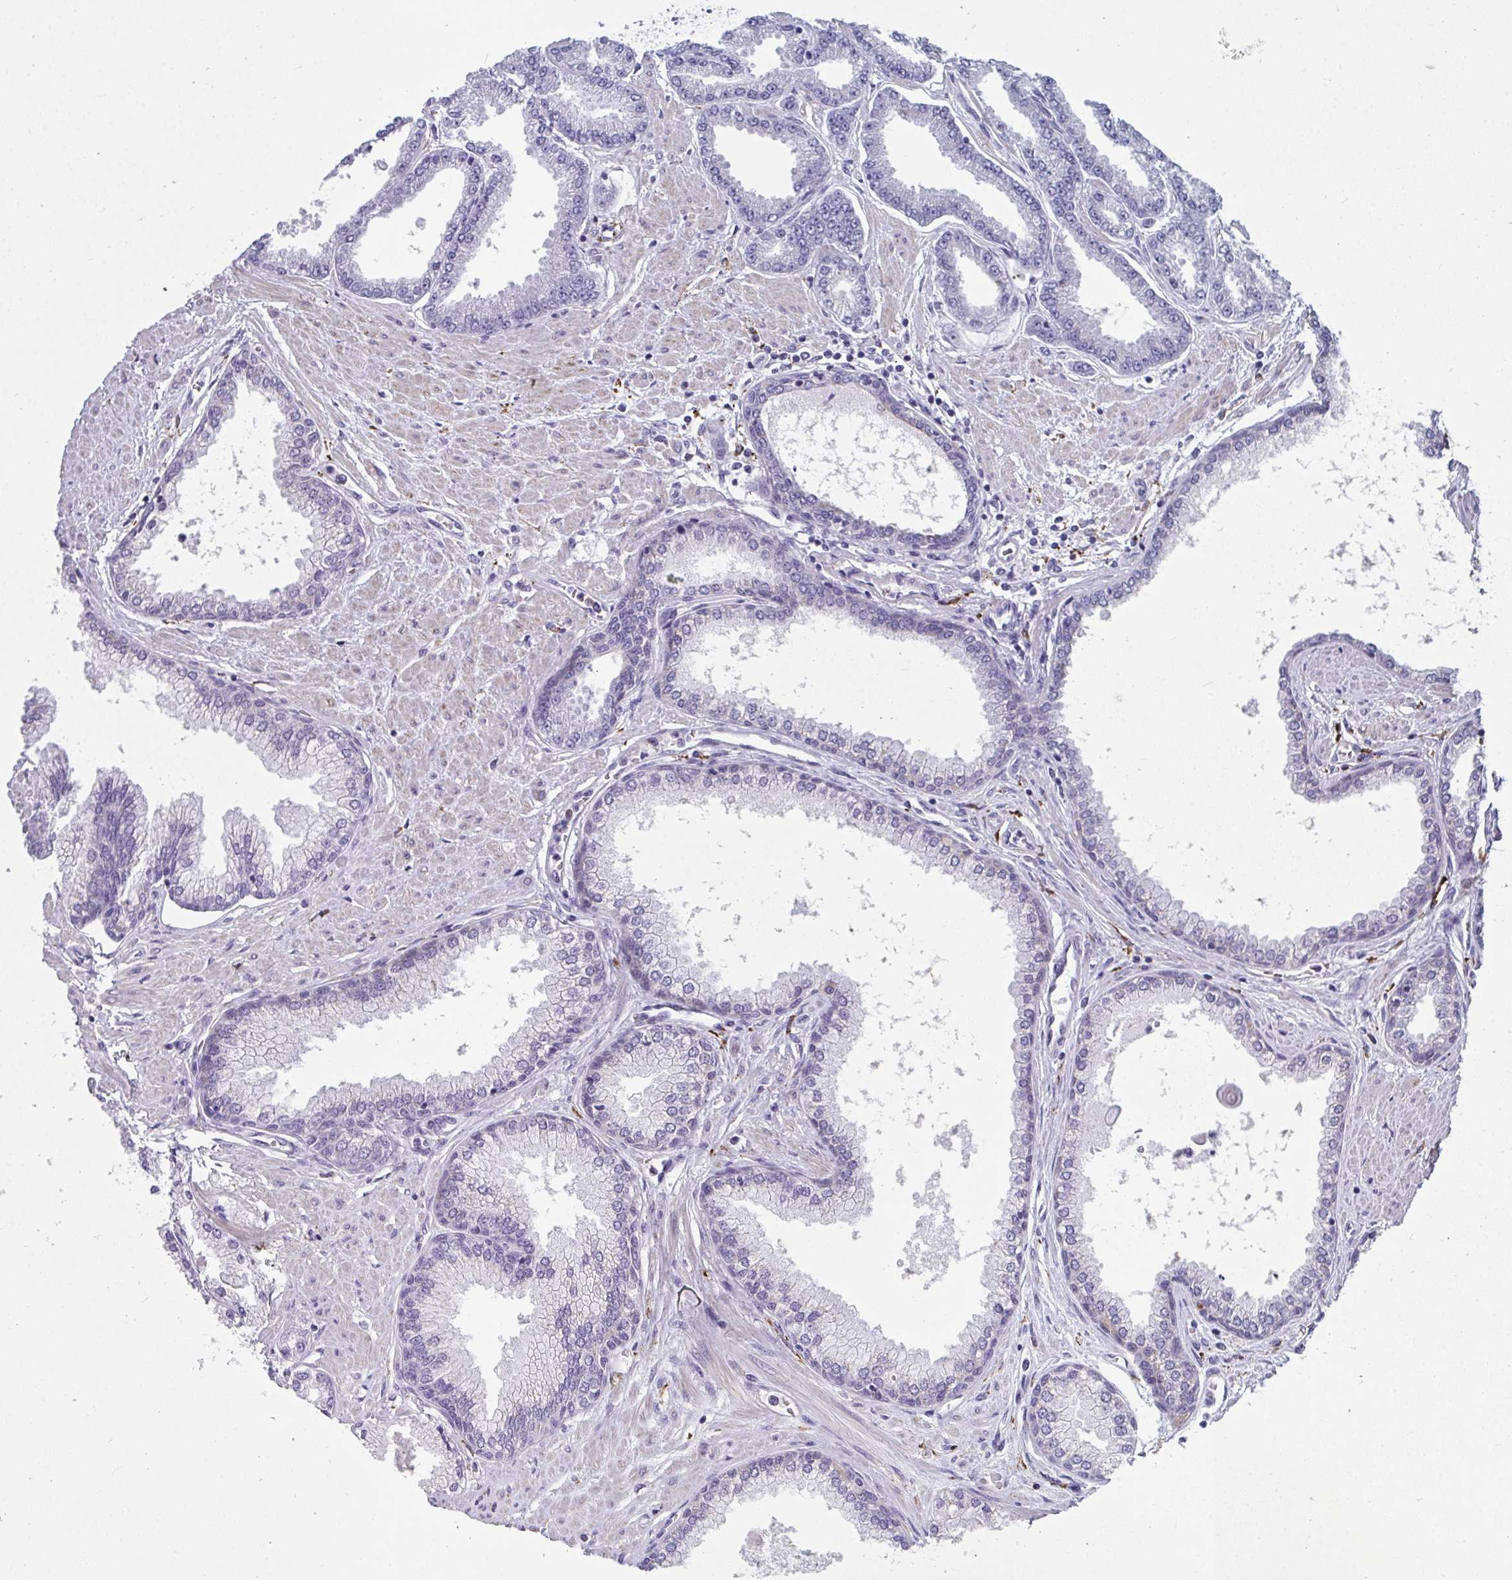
{"staining": {"intensity": "negative", "quantity": "none", "location": "none"}, "tissue": "prostate cancer", "cell_type": "Tumor cells", "image_type": "cancer", "snomed": [{"axis": "morphology", "description": "Adenocarcinoma, Low grade"}, {"axis": "topography", "description": "Prostate"}], "caption": "A high-resolution photomicrograph shows immunohistochemistry (IHC) staining of prostate adenocarcinoma (low-grade), which displays no significant positivity in tumor cells.", "gene": "CD163", "patient": {"sex": "male", "age": 67}}